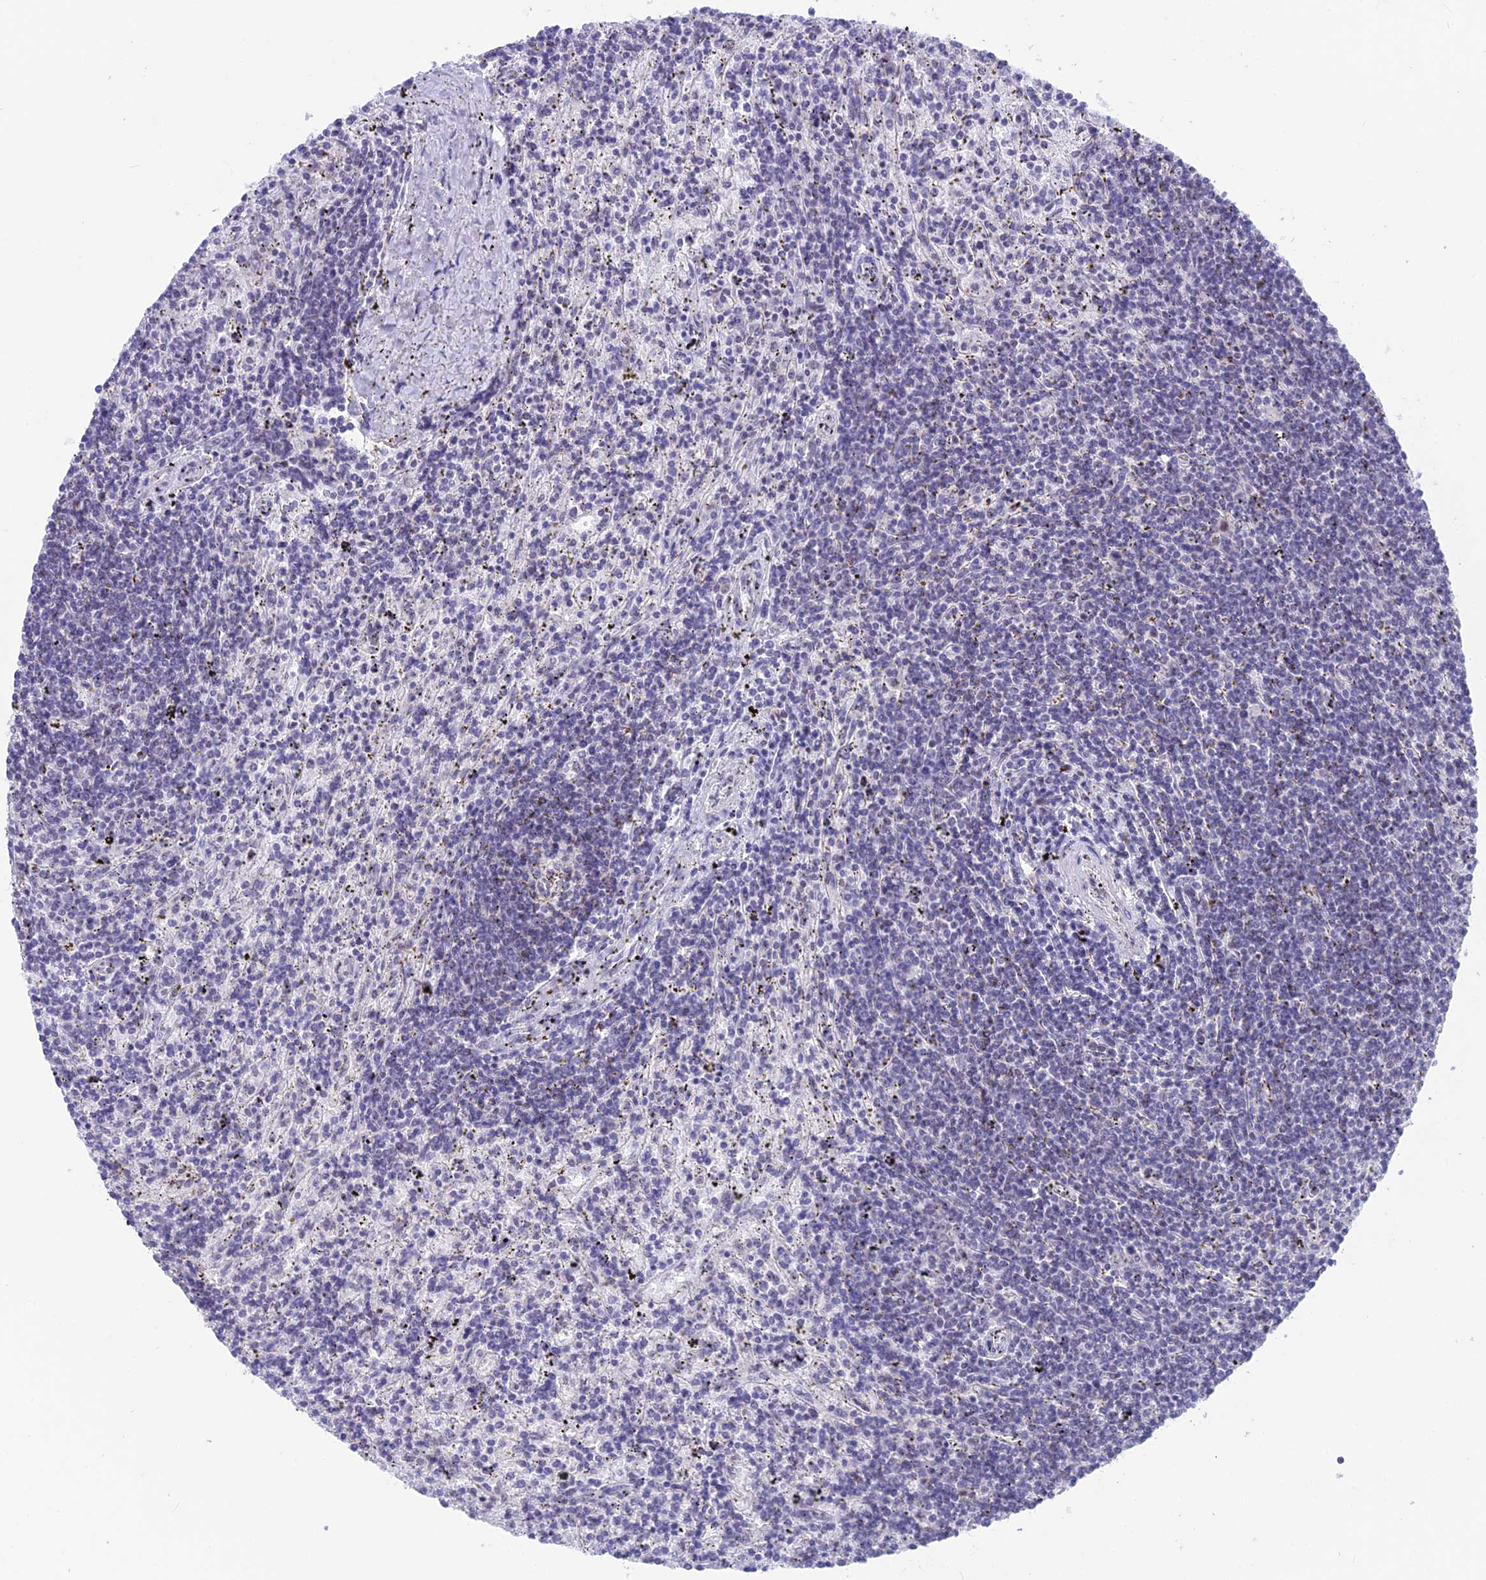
{"staining": {"intensity": "negative", "quantity": "none", "location": "none"}, "tissue": "lymphoma", "cell_type": "Tumor cells", "image_type": "cancer", "snomed": [{"axis": "morphology", "description": "Malignant lymphoma, non-Hodgkin's type, Low grade"}, {"axis": "topography", "description": "Spleen"}], "caption": "Immunohistochemistry (IHC) photomicrograph of malignant lymphoma, non-Hodgkin's type (low-grade) stained for a protein (brown), which displays no positivity in tumor cells.", "gene": "SRSF5", "patient": {"sex": "male", "age": 76}}